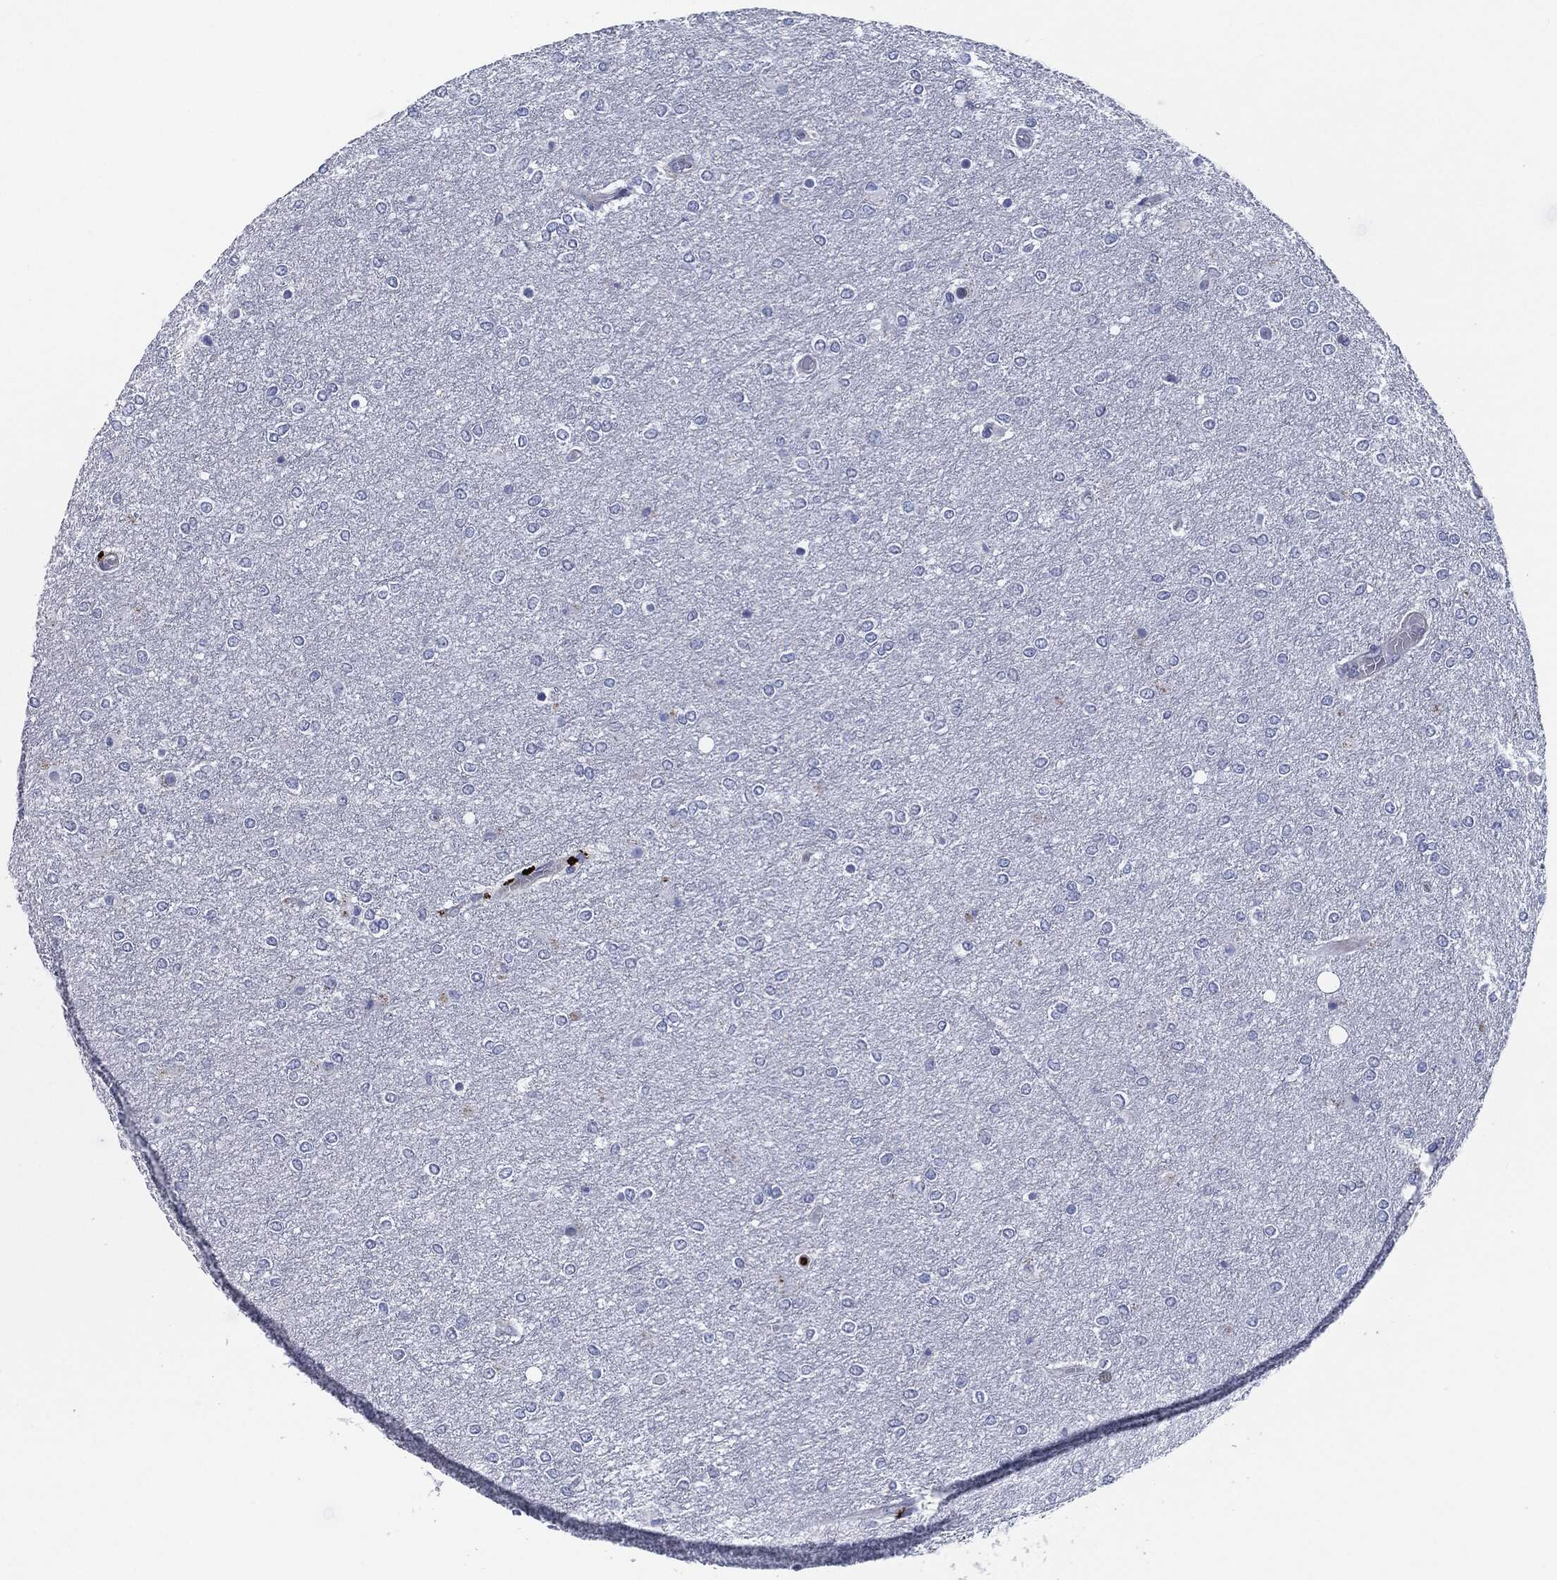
{"staining": {"intensity": "negative", "quantity": "none", "location": "none"}, "tissue": "glioma", "cell_type": "Tumor cells", "image_type": "cancer", "snomed": [{"axis": "morphology", "description": "Glioma, malignant, High grade"}, {"axis": "topography", "description": "Brain"}], "caption": "This is an IHC image of human glioma. There is no staining in tumor cells.", "gene": "MPO", "patient": {"sex": "female", "age": 61}}